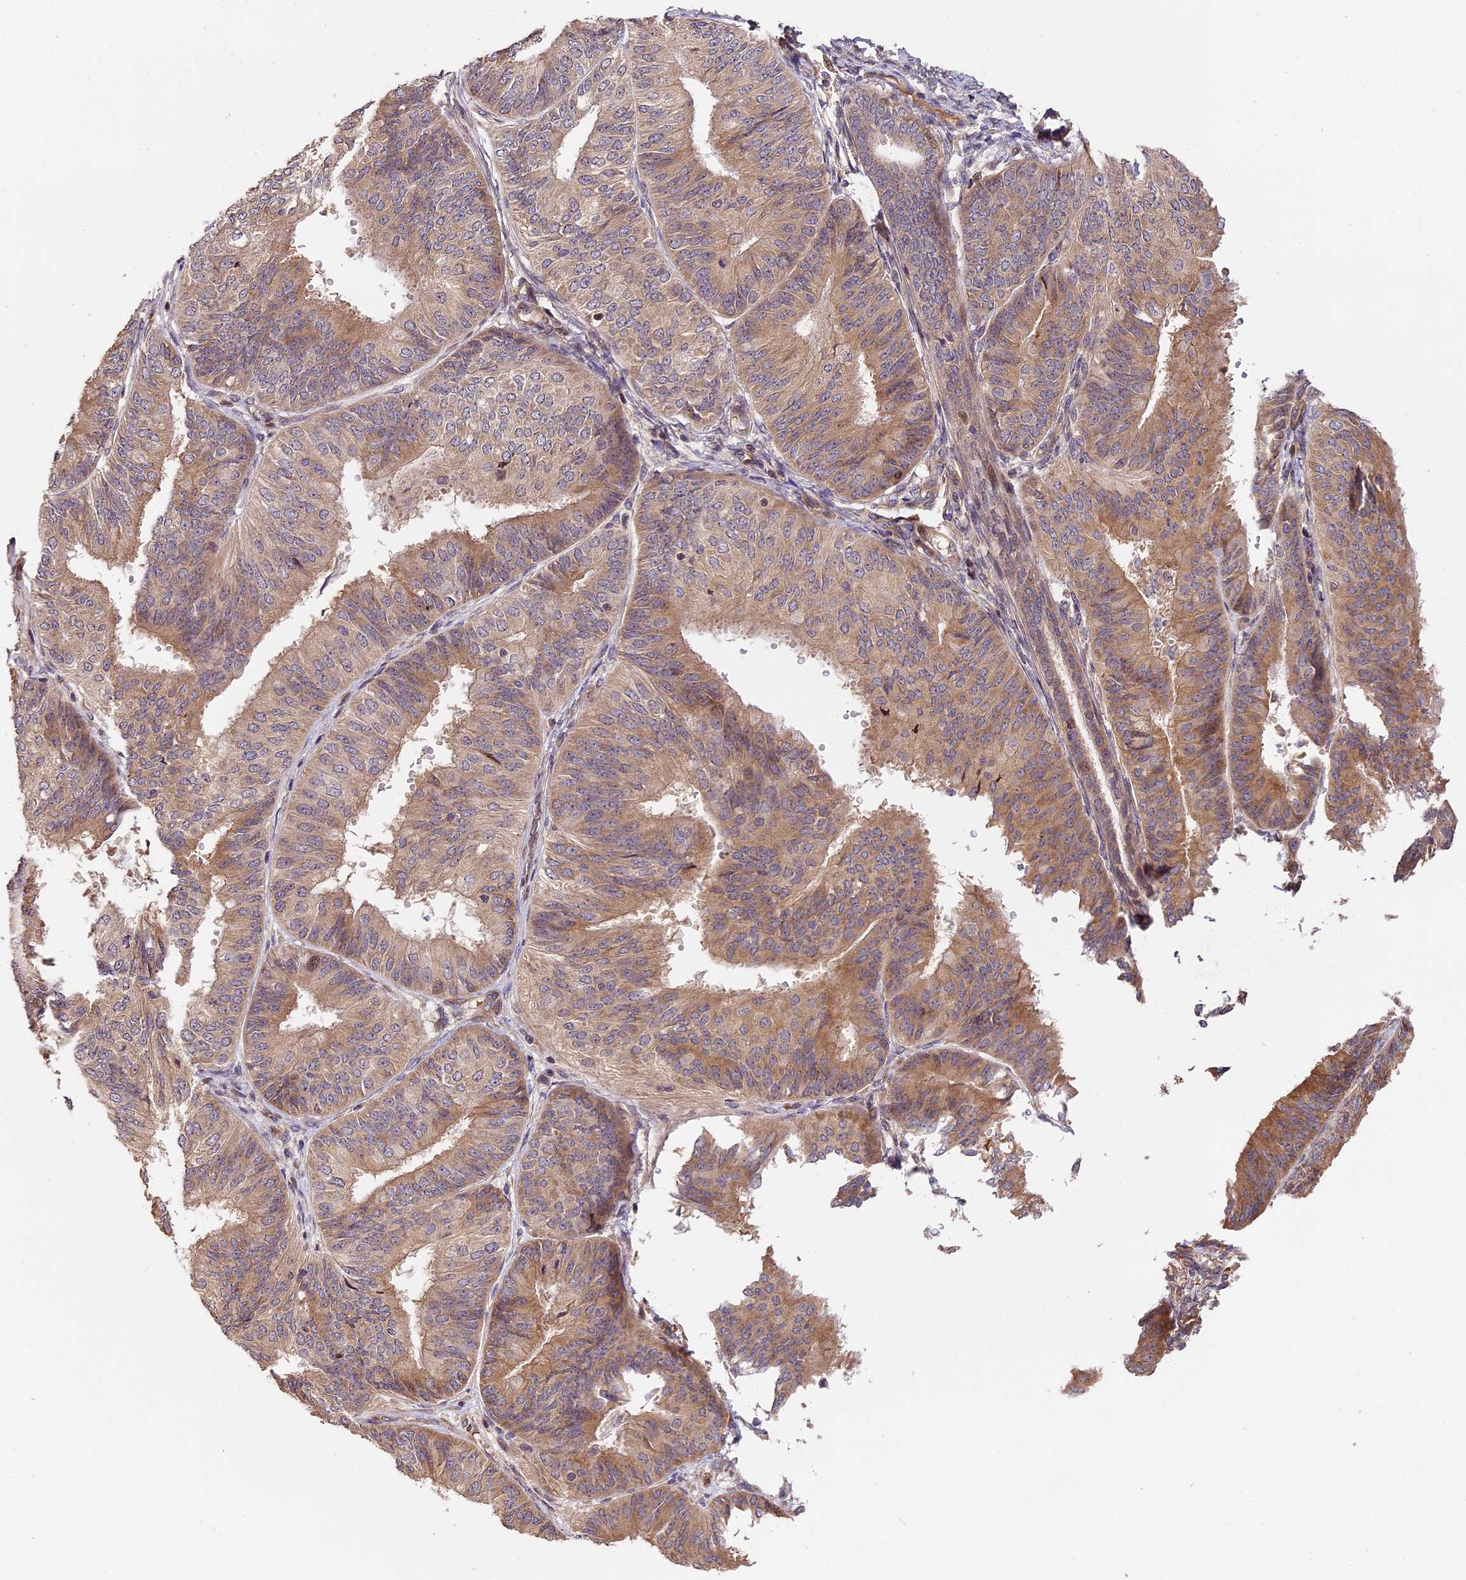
{"staining": {"intensity": "moderate", "quantity": "25%-75%", "location": "cytoplasmic/membranous"}, "tissue": "endometrial cancer", "cell_type": "Tumor cells", "image_type": "cancer", "snomed": [{"axis": "morphology", "description": "Adenocarcinoma, NOS"}, {"axis": "topography", "description": "Endometrium"}], "caption": "Brown immunohistochemical staining in endometrial adenocarcinoma reveals moderate cytoplasmic/membranous expression in approximately 25%-75% of tumor cells.", "gene": "ARHGAP17", "patient": {"sex": "female", "age": 58}}